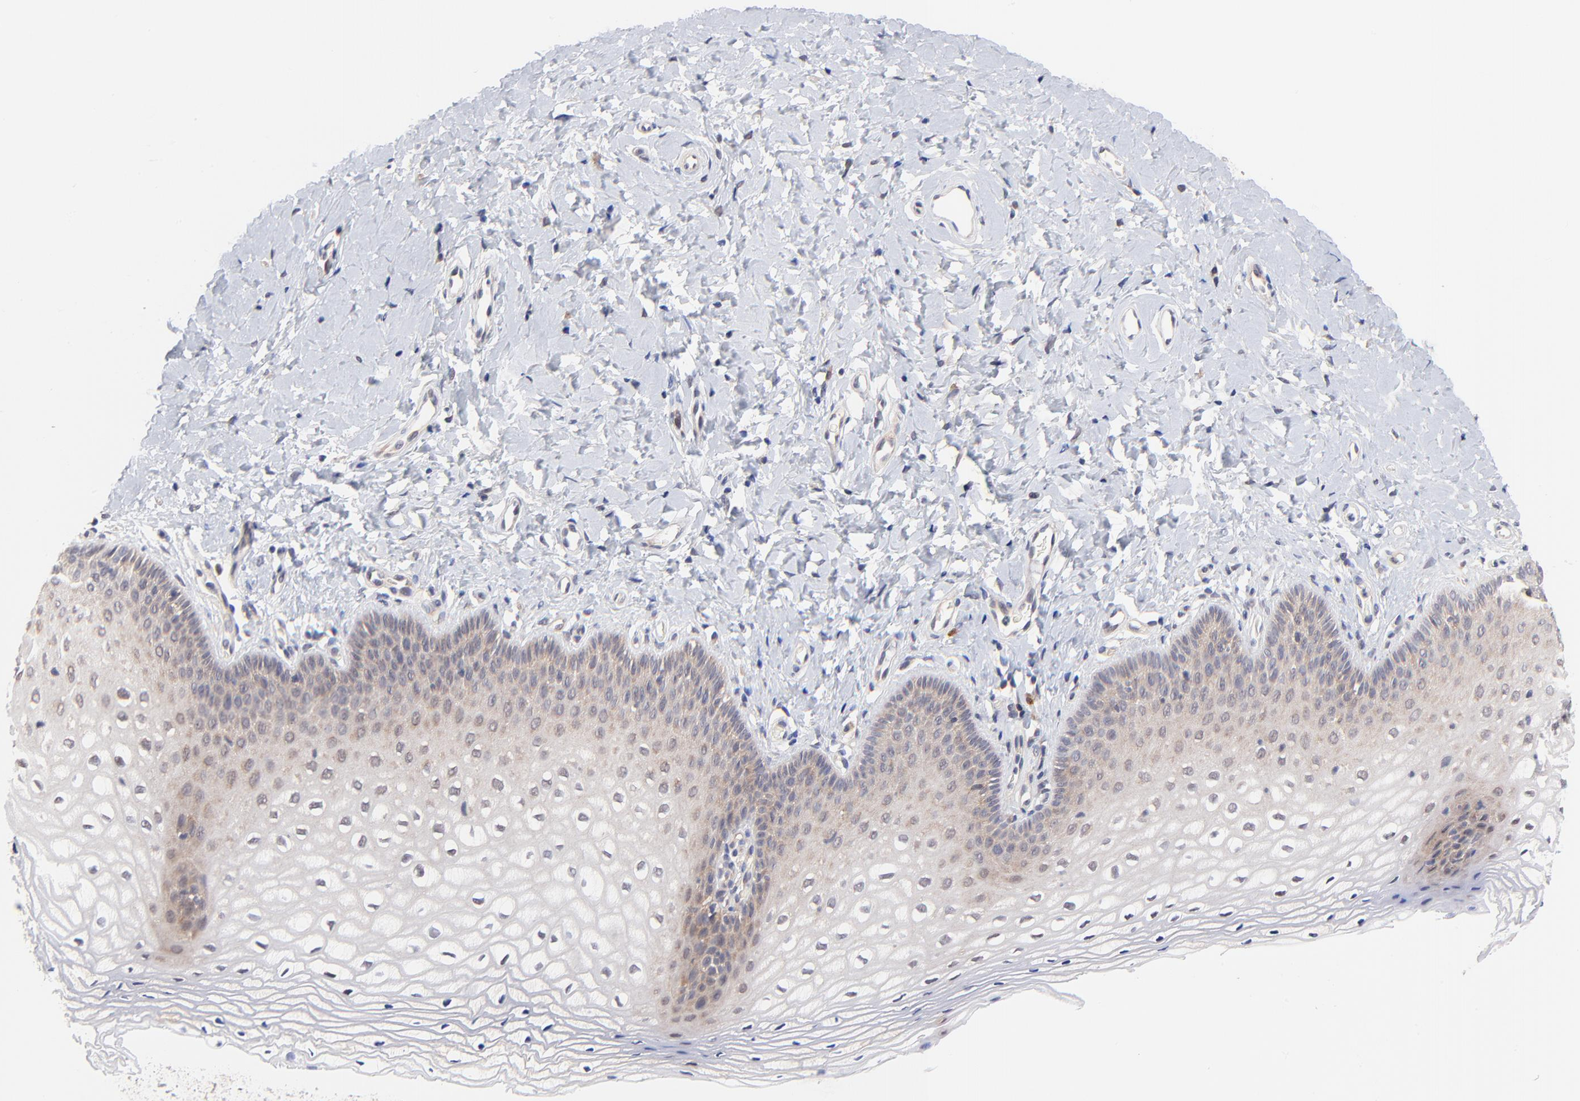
{"staining": {"intensity": "weak", "quantity": ">75%", "location": "cytoplasmic/membranous,nuclear"}, "tissue": "vagina", "cell_type": "Squamous epithelial cells", "image_type": "normal", "snomed": [{"axis": "morphology", "description": "Normal tissue, NOS"}, {"axis": "topography", "description": "Vagina"}], "caption": "Benign vagina was stained to show a protein in brown. There is low levels of weak cytoplasmic/membranous,nuclear positivity in about >75% of squamous epithelial cells. (DAB = brown stain, brightfield microscopy at high magnification).", "gene": "TXNL1", "patient": {"sex": "female", "age": 55}}